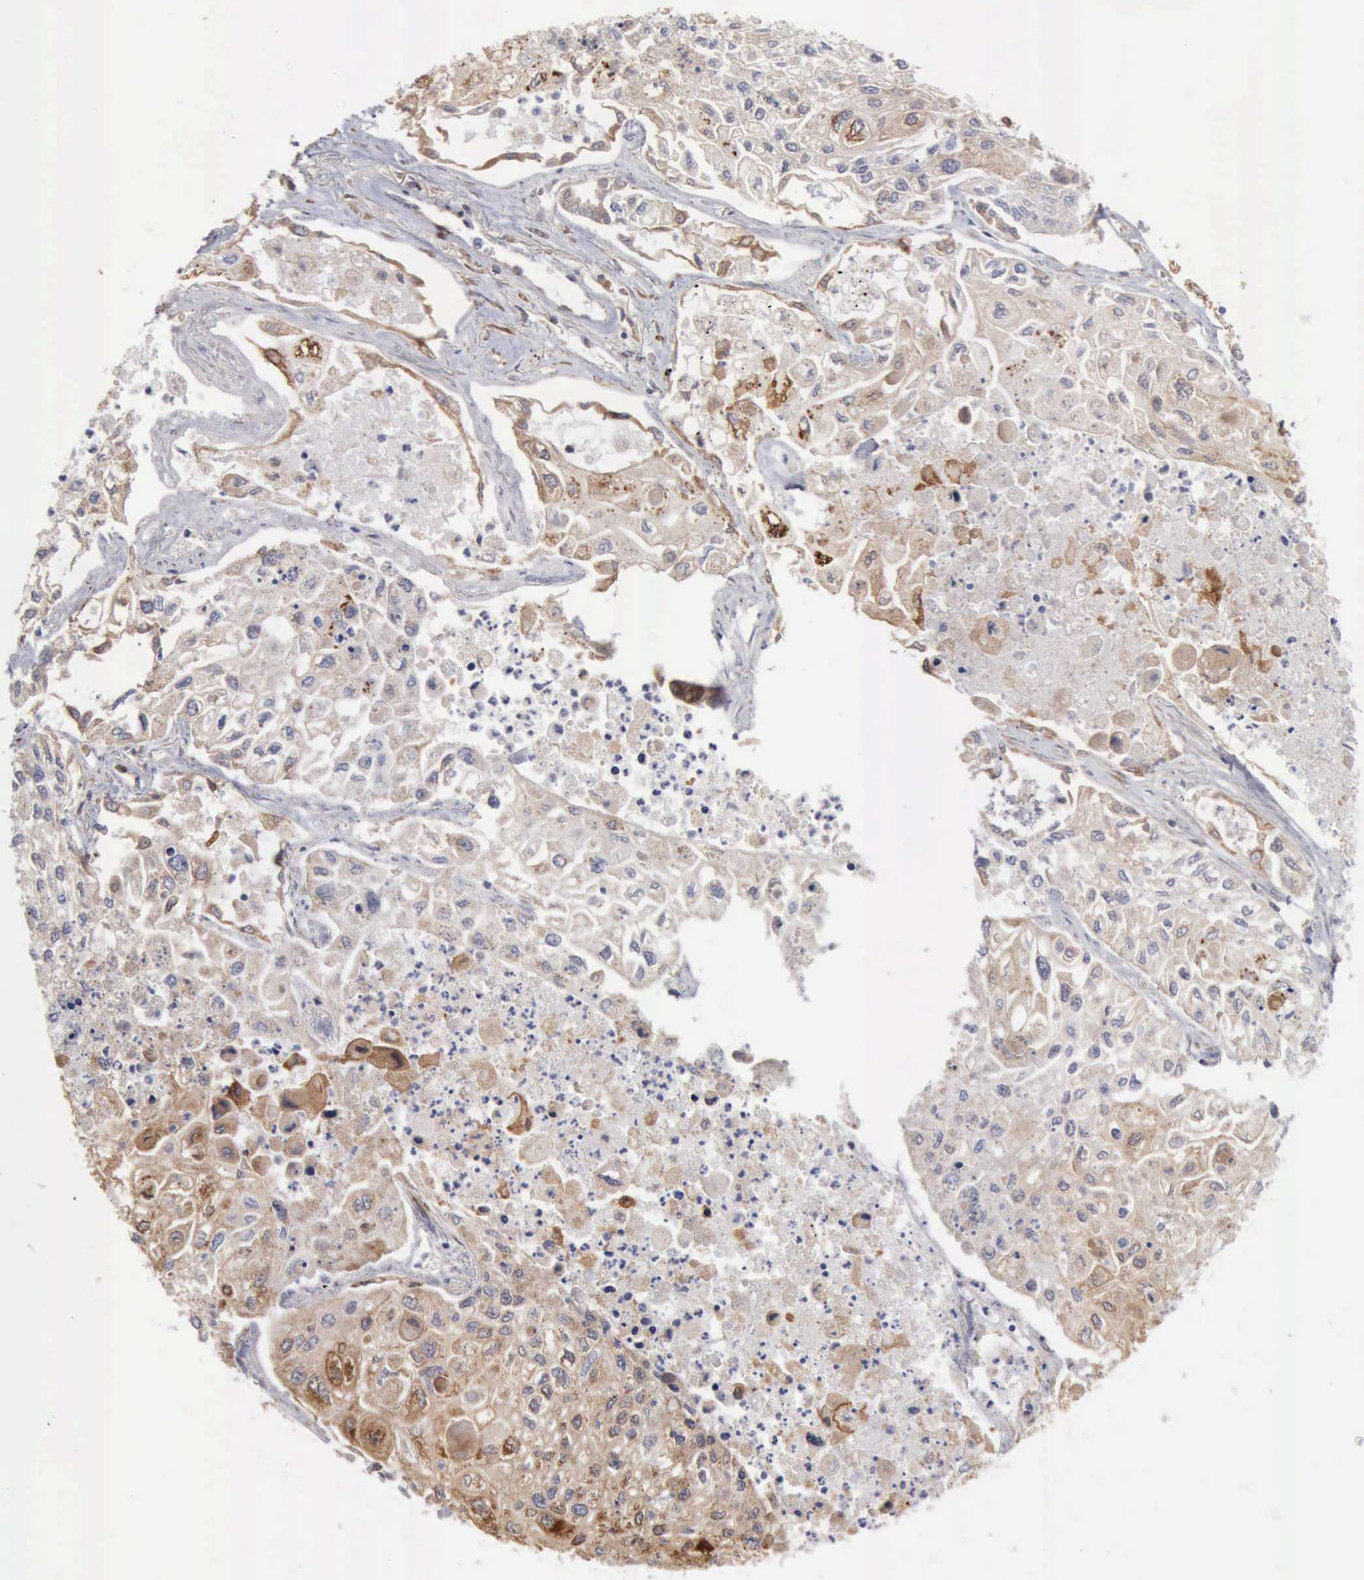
{"staining": {"intensity": "moderate", "quantity": "25%-75%", "location": "cytoplasmic/membranous"}, "tissue": "lung cancer", "cell_type": "Tumor cells", "image_type": "cancer", "snomed": [{"axis": "morphology", "description": "Squamous cell carcinoma, NOS"}, {"axis": "topography", "description": "Lung"}], "caption": "Moderate cytoplasmic/membranous protein expression is identified in about 25%-75% of tumor cells in lung squamous cell carcinoma.", "gene": "APOL2", "patient": {"sex": "male", "age": 75}}